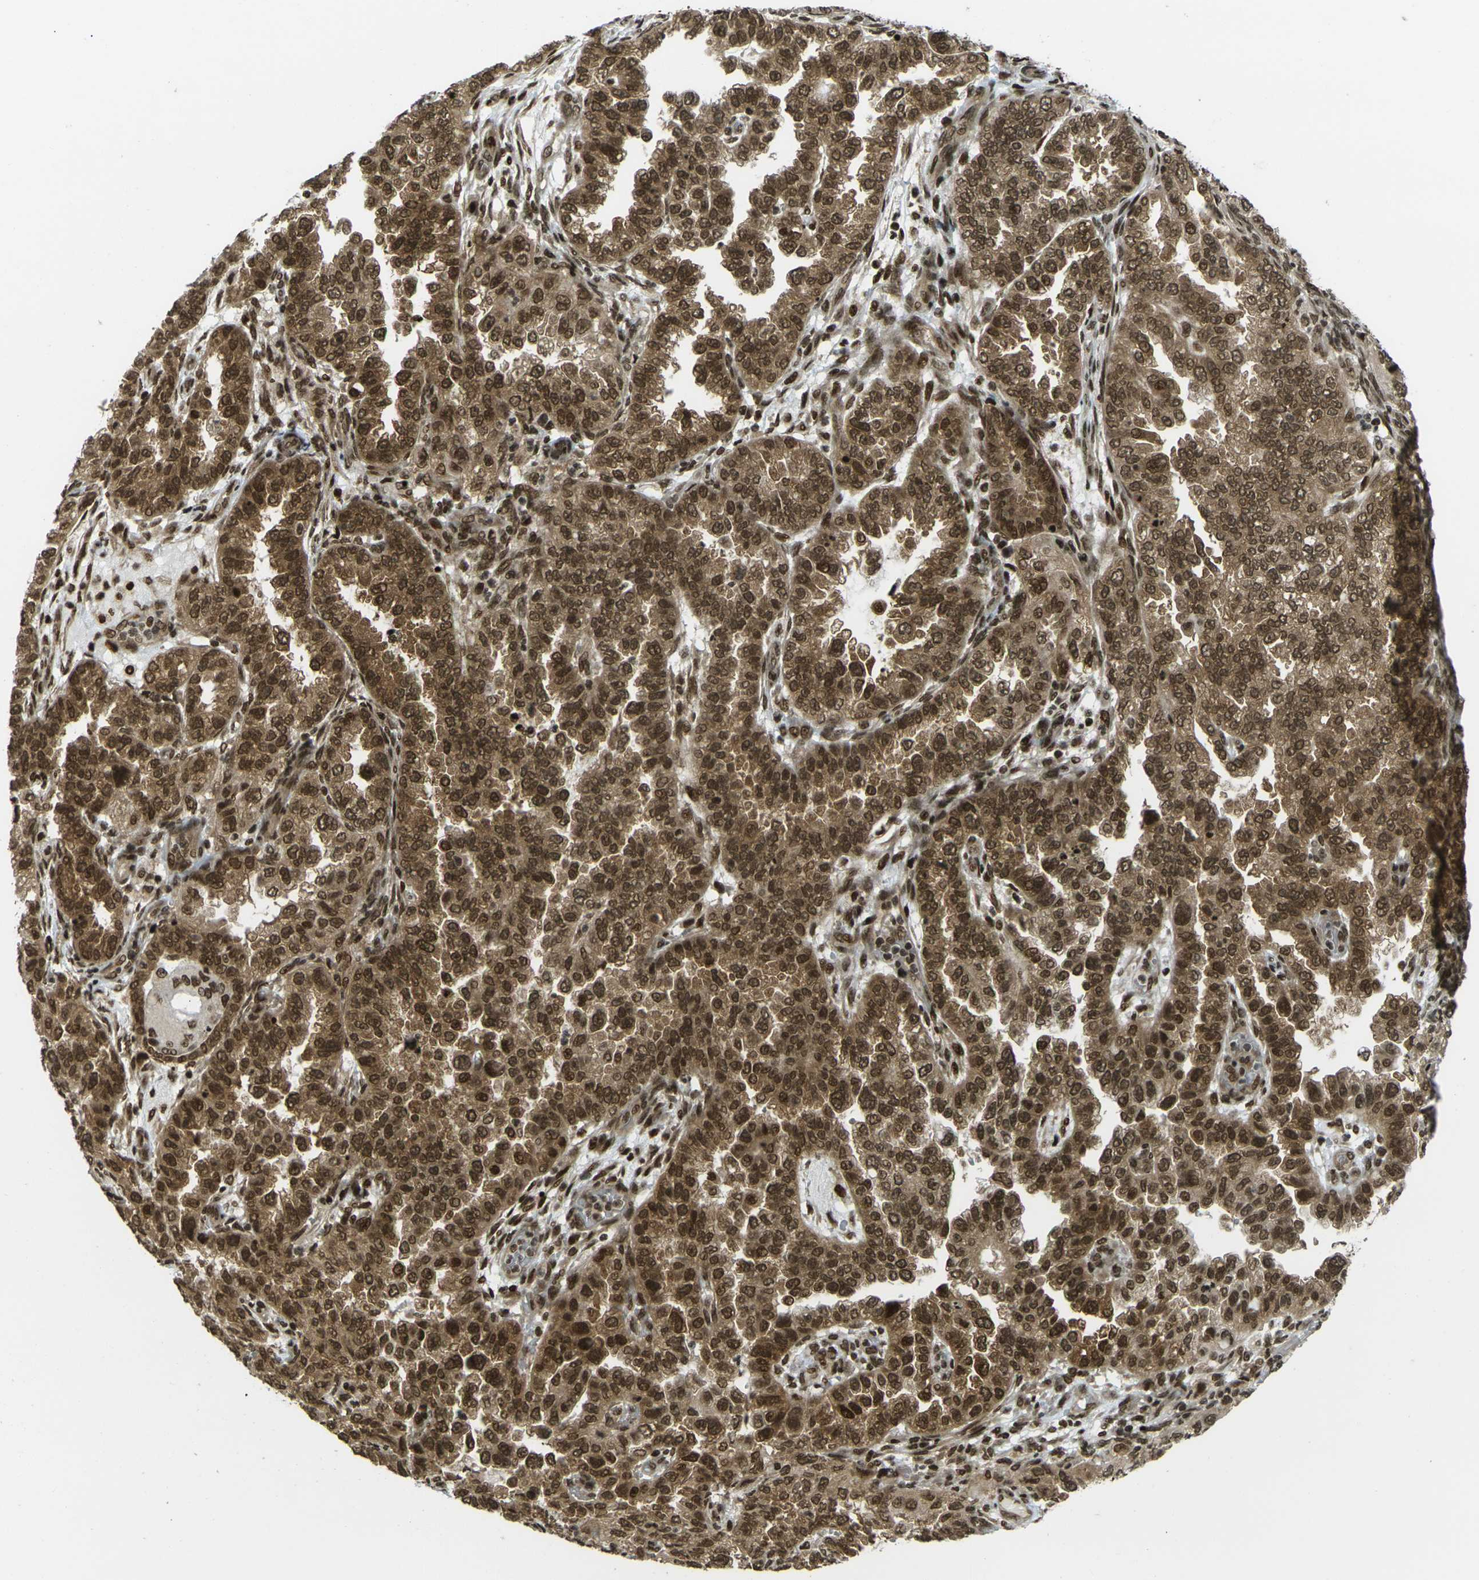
{"staining": {"intensity": "strong", "quantity": ">75%", "location": "cytoplasmic/membranous,nuclear"}, "tissue": "endometrial cancer", "cell_type": "Tumor cells", "image_type": "cancer", "snomed": [{"axis": "morphology", "description": "Adenocarcinoma, NOS"}, {"axis": "topography", "description": "Endometrium"}], "caption": "A photomicrograph showing strong cytoplasmic/membranous and nuclear staining in approximately >75% of tumor cells in adenocarcinoma (endometrial), as visualized by brown immunohistochemical staining.", "gene": "RUVBL2", "patient": {"sex": "female", "age": 85}}